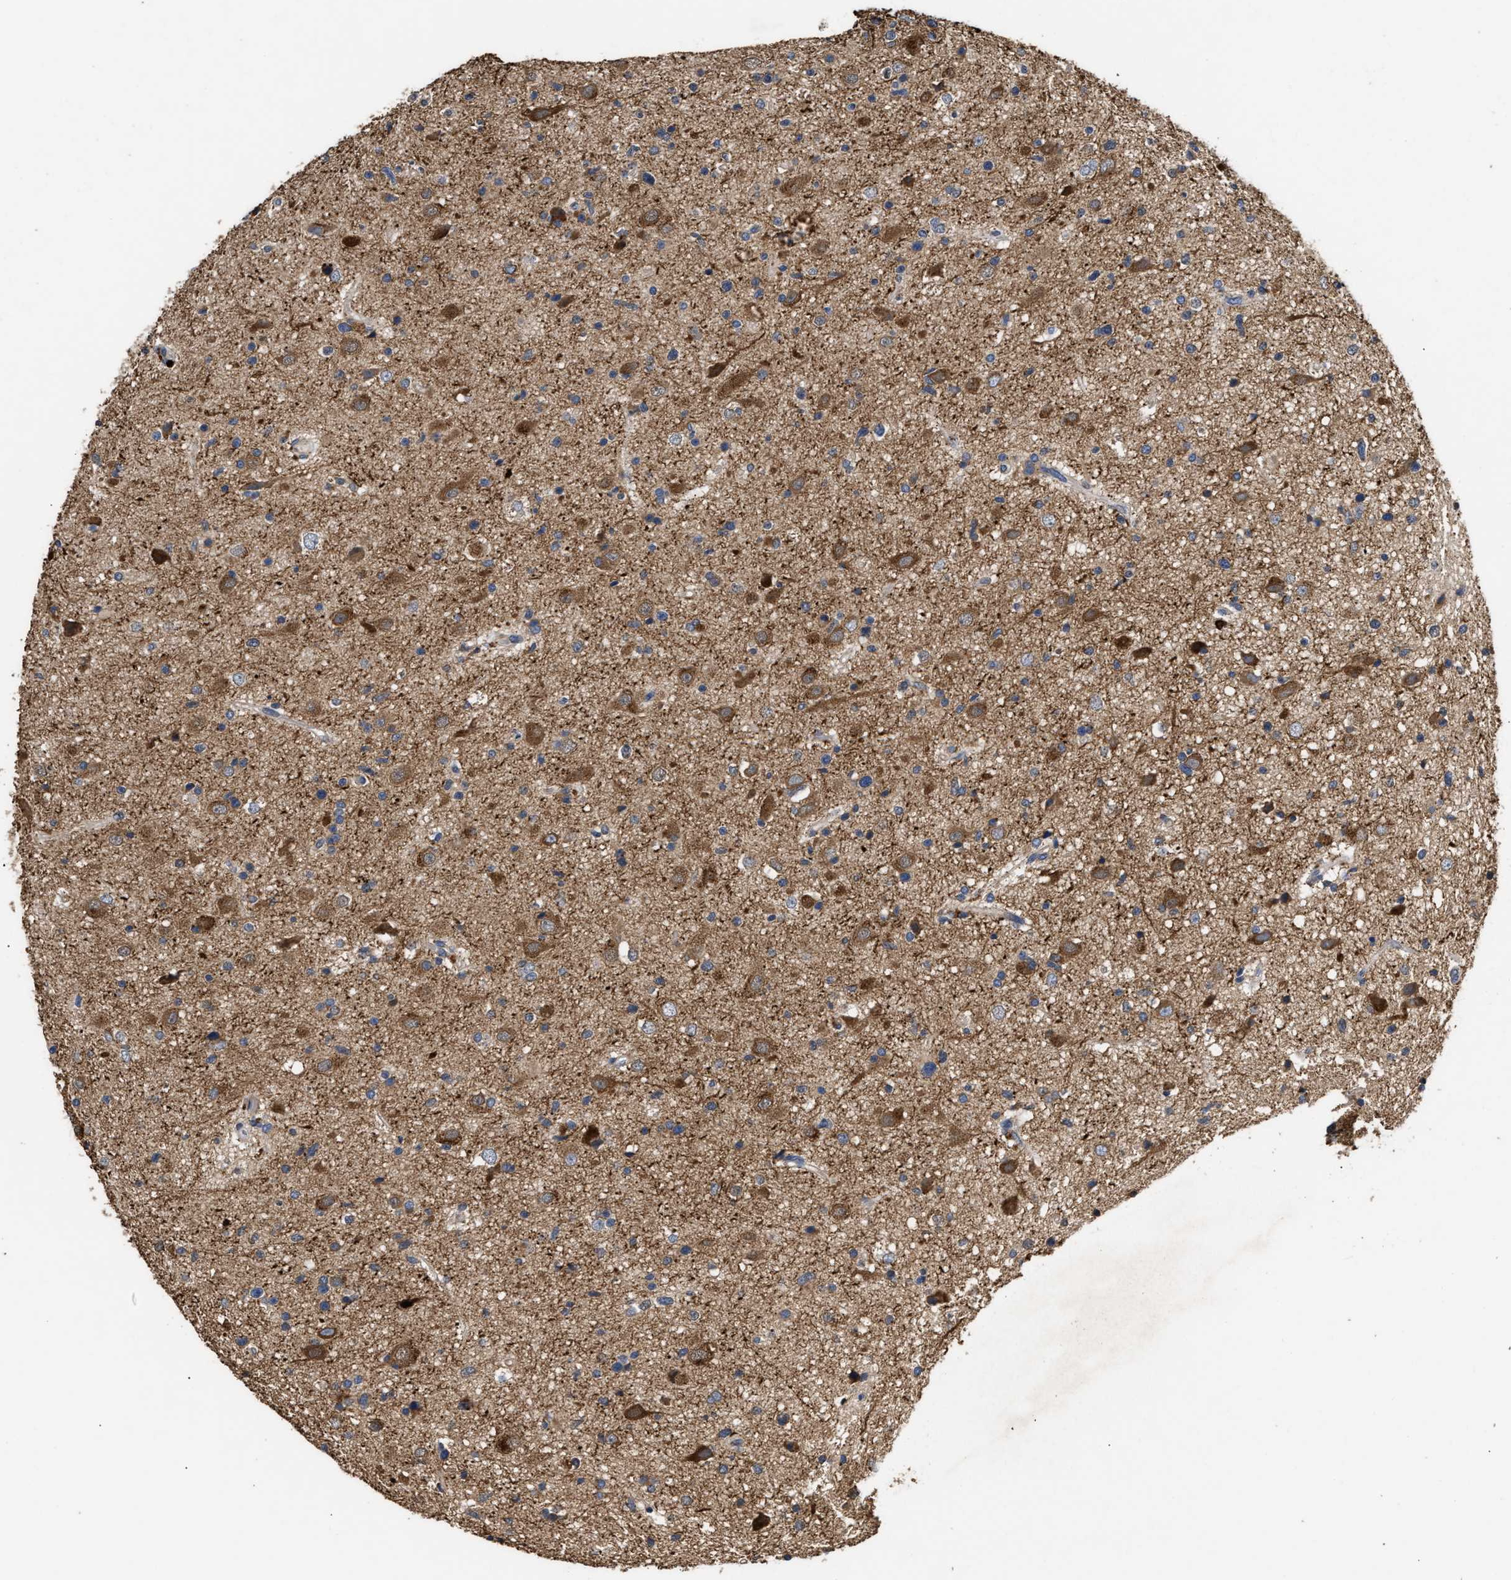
{"staining": {"intensity": "moderate", "quantity": "25%-75%", "location": "cytoplasmic/membranous"}, "tissue": "glioma", "cell_type": "Tumor cells", "image_type": "cancer", "snomed": [{"axis": "morphology", "description": "Glioma, malignant, High grade"}, {"axis": "topography", "description": "Brain"}], "caption": "This is a histology image of immunohistochemistry staining of malignant glioma (high-grade), which shows moderate expression in the cytoplasmic/membranous of tumor cells.", "gene": "GOSR1", "patient": {"sex": "male", "age": 33}}